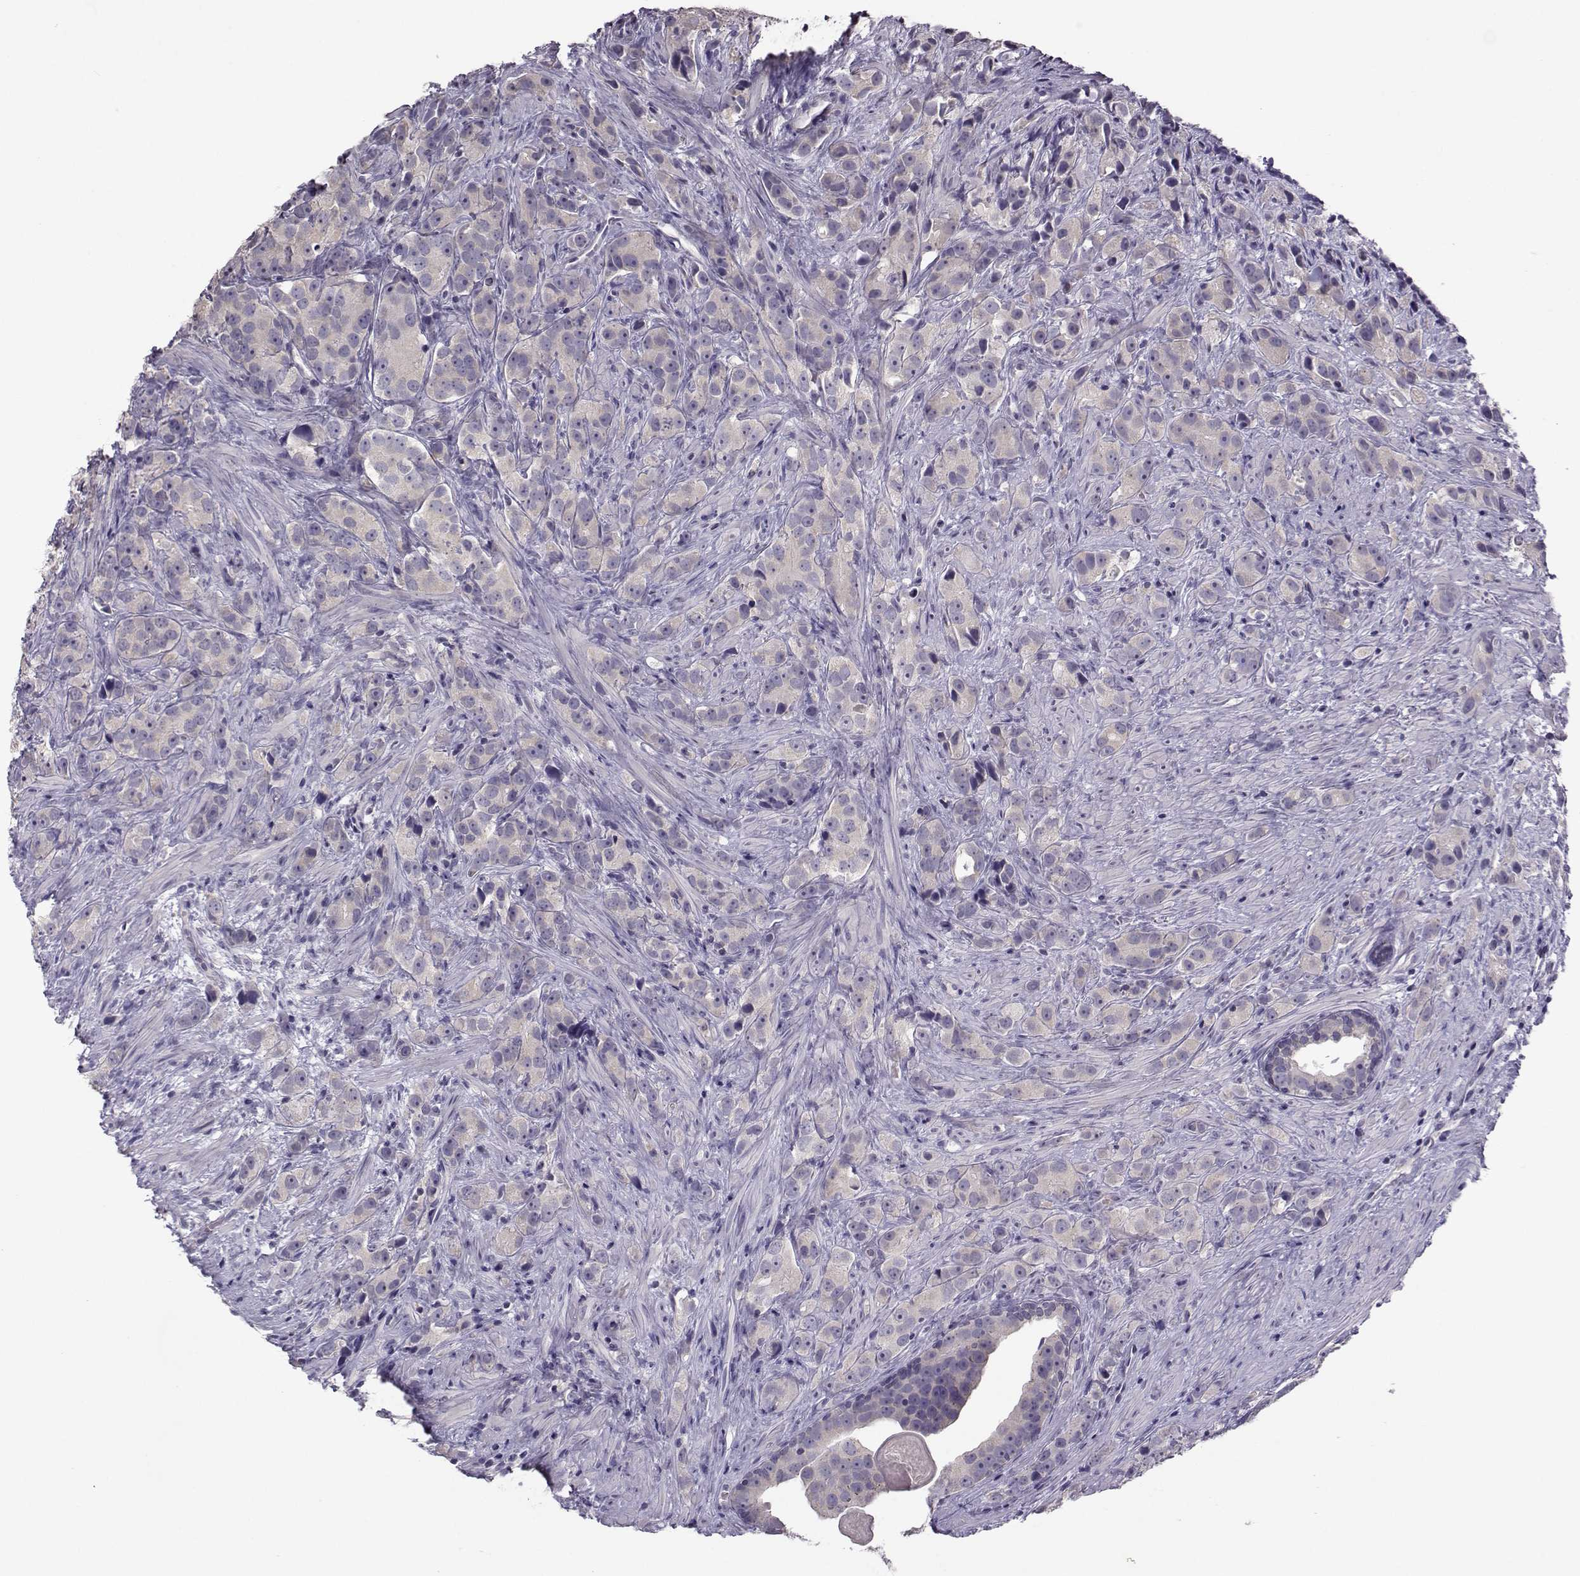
{"staining": {"intensity": "negative", "quantity": "none", "location": "none"}, "tissue": "prostate cancer", "cell_type": "Tumor cells", "image_type": "cancer", "snomed": [{"axis": "morphology", "description": "Adenocarcinoma, High grade"}, {"axis": "topography", "description": "Prostate"}], "caption": "DAB immunohistochemical staining of human high-grade adenocarcinoma (prostate) reveals no significant positivity in tumor cells.", "gene": "FCAMR", "patient": {"sex": "male", "age": 90}}